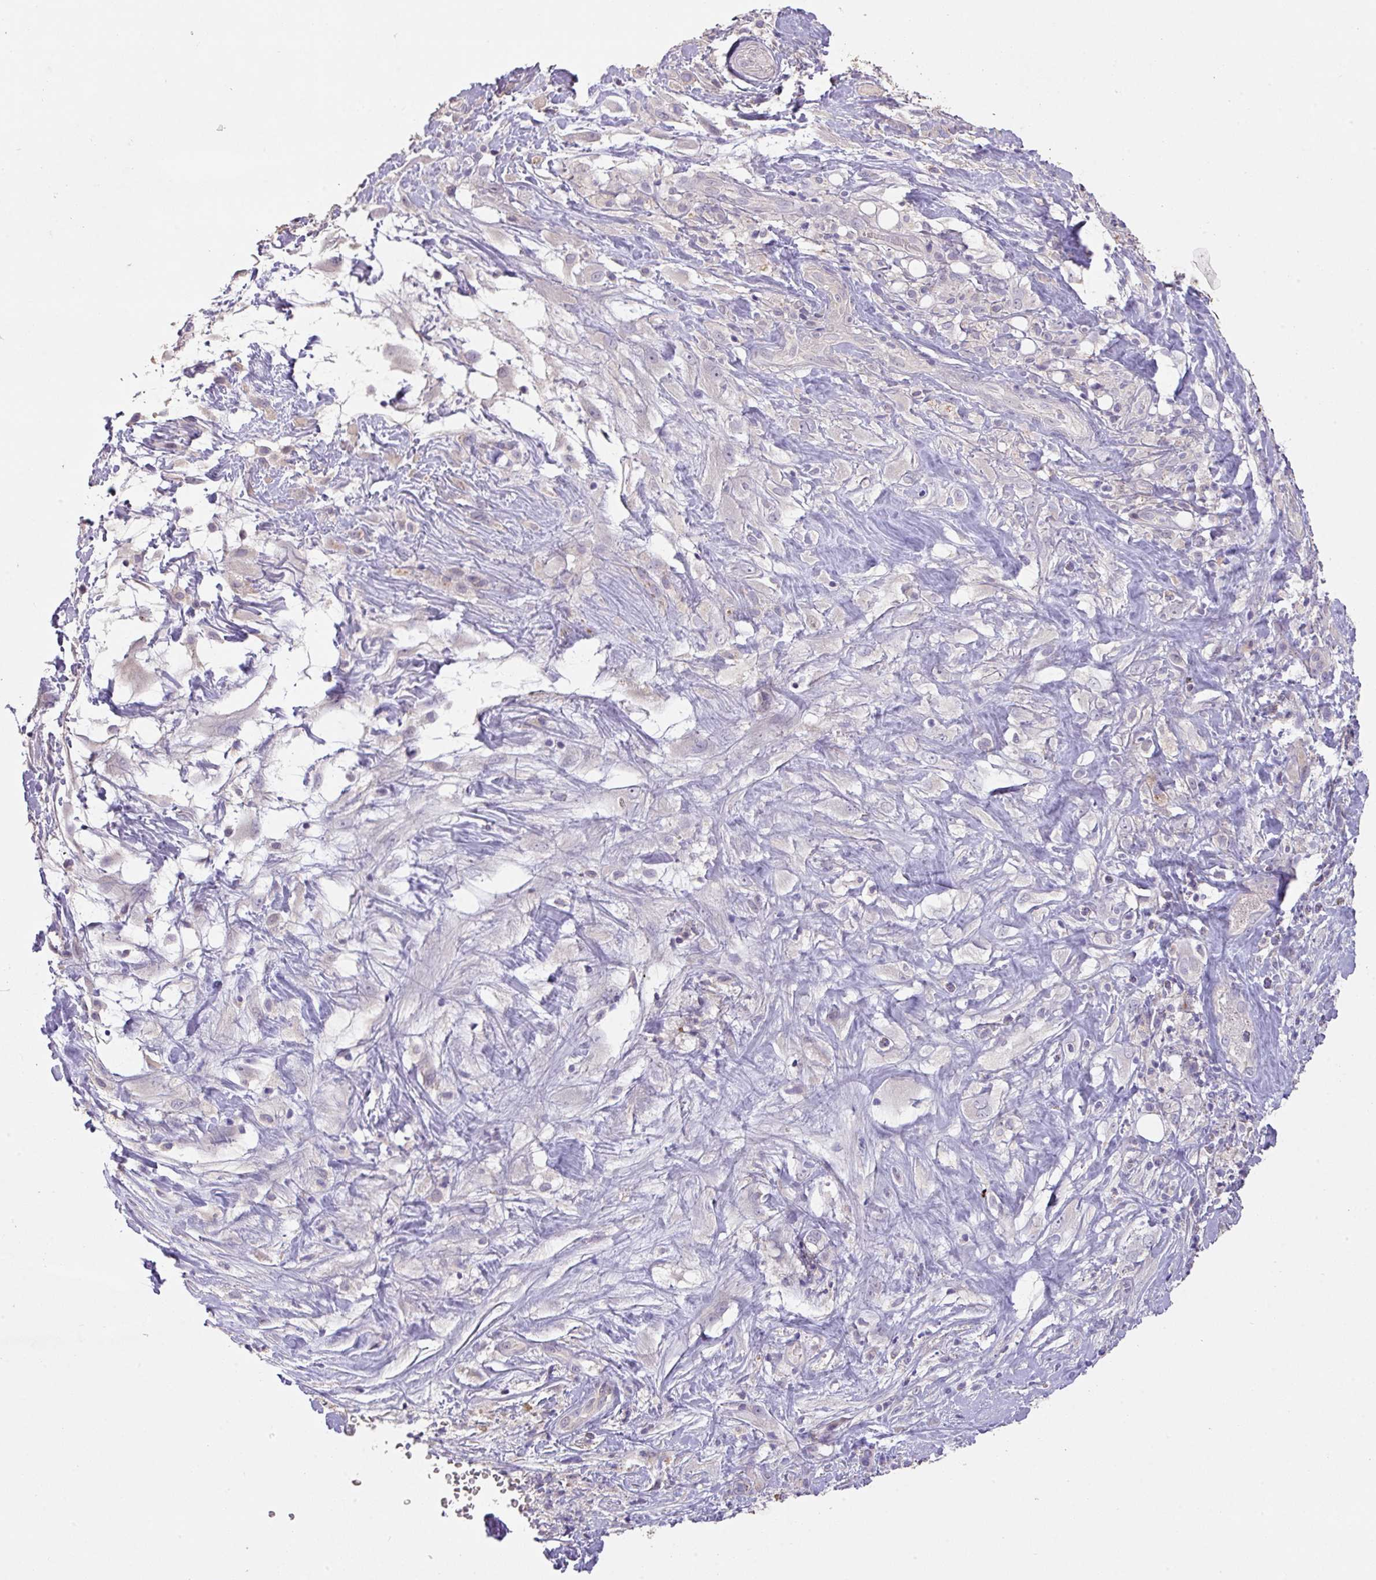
{"staining": {"intensity": "negative", "quantity": "none", "location": "none"}, "tissue": "skin cancer", "cell_type": "Tumor cells", "image_type": "cancer", "snomed": [{"axis": "morphology", "description": "Squamous cell carcinoma, NOS"}, {"axis": "topography", "description": "Skin"}], "caption": "A high-resolution image shows IHC staining of skin squamous cell carcinoma, which displays no significant staining in tumor cells.", "gene": "PRADC1", "patient": {"sex": "male", "age": 82}}